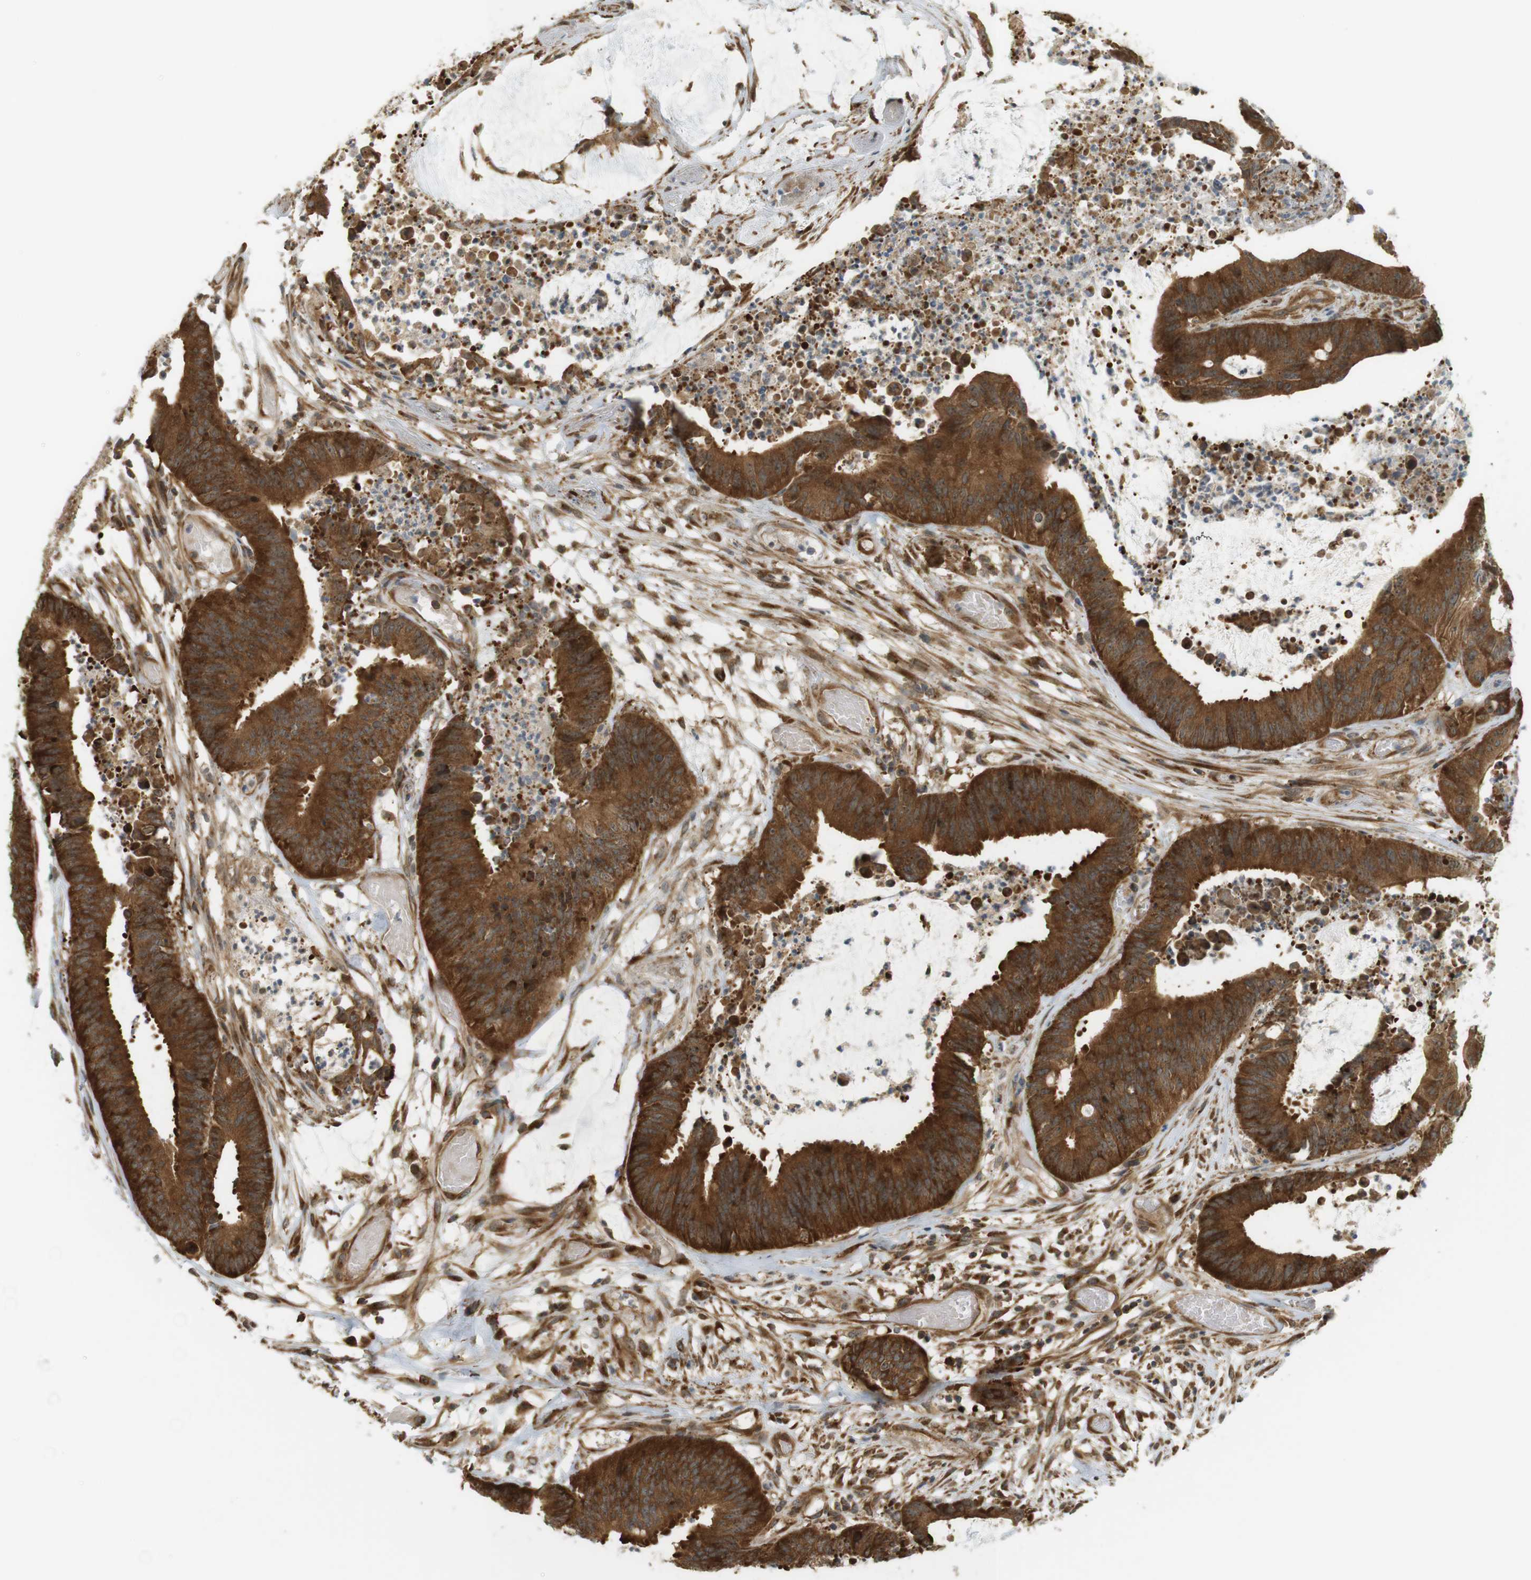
{"staining": {"intensity": "strong", "quantity": ">75%", "location": "cytoplasmic/membranous,nuclear"}, "tissue": "colorectal cancer", "cell_type": "Tumor cells", "image_type": "cancer", "snomed": [{"axis": "morphology", "description": "Adenocarcinoma, NOS"}, {"axis": "topography", "description": "Rectum"}], "caption": "High-power microscopy captured an immunohistochemistry (IHC) photomicrograph of colorectal cancer (adenocarcinoma), revealing strong cytoplasmic/membranous and nuclear staining in approximately >75% of tumor cells. Ihc stains the protein in brown and the nuclei are stained blue.", "gene": "PA2G4", "patient": {"sex": "female", "age": 66}}